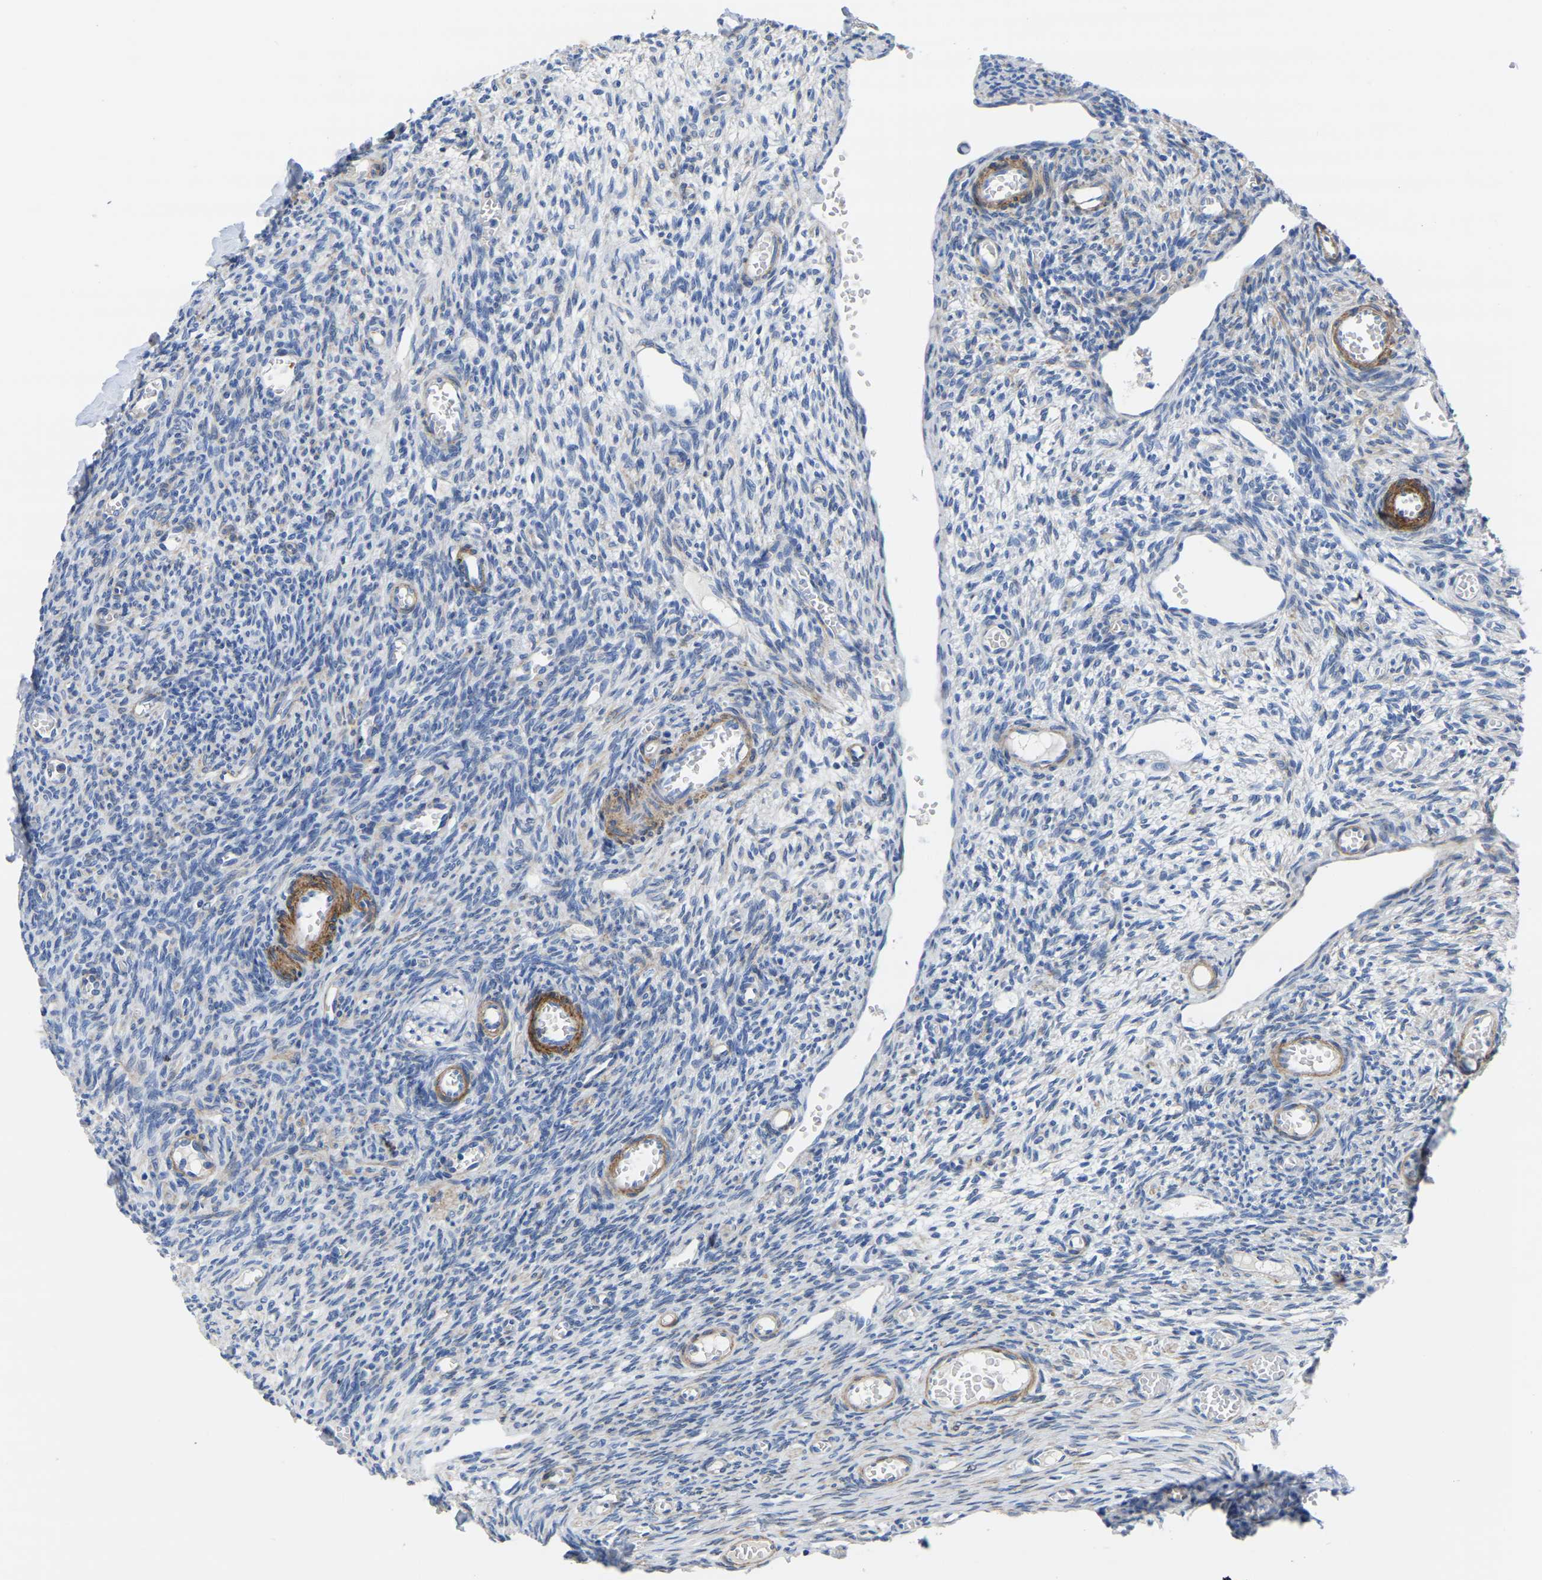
{"staining": {"intensity": "negative", "quantity": "none", "location": "none"}, "tissue": "ovary", "cell_type": "Ovarian stroma cells", "image_type": "normal", "snomed": [{"axis": "morphology", "description": "Normal tissue, NOS"}, {"axis": "topography", "description": "Ovary"}], "caption": "Immunohistochemistry (IHC) histopathology image of unremarkable ovary stained for a protein (brown), which shows no staining in ovarian stroma cells. (DAB (3,3'-diaminobenzidine) immunohistochemistry (IHC) with hematoxylin counter stain).", "gene": "SLC45A3", "patient": {"sex": "female", "age": 27}}